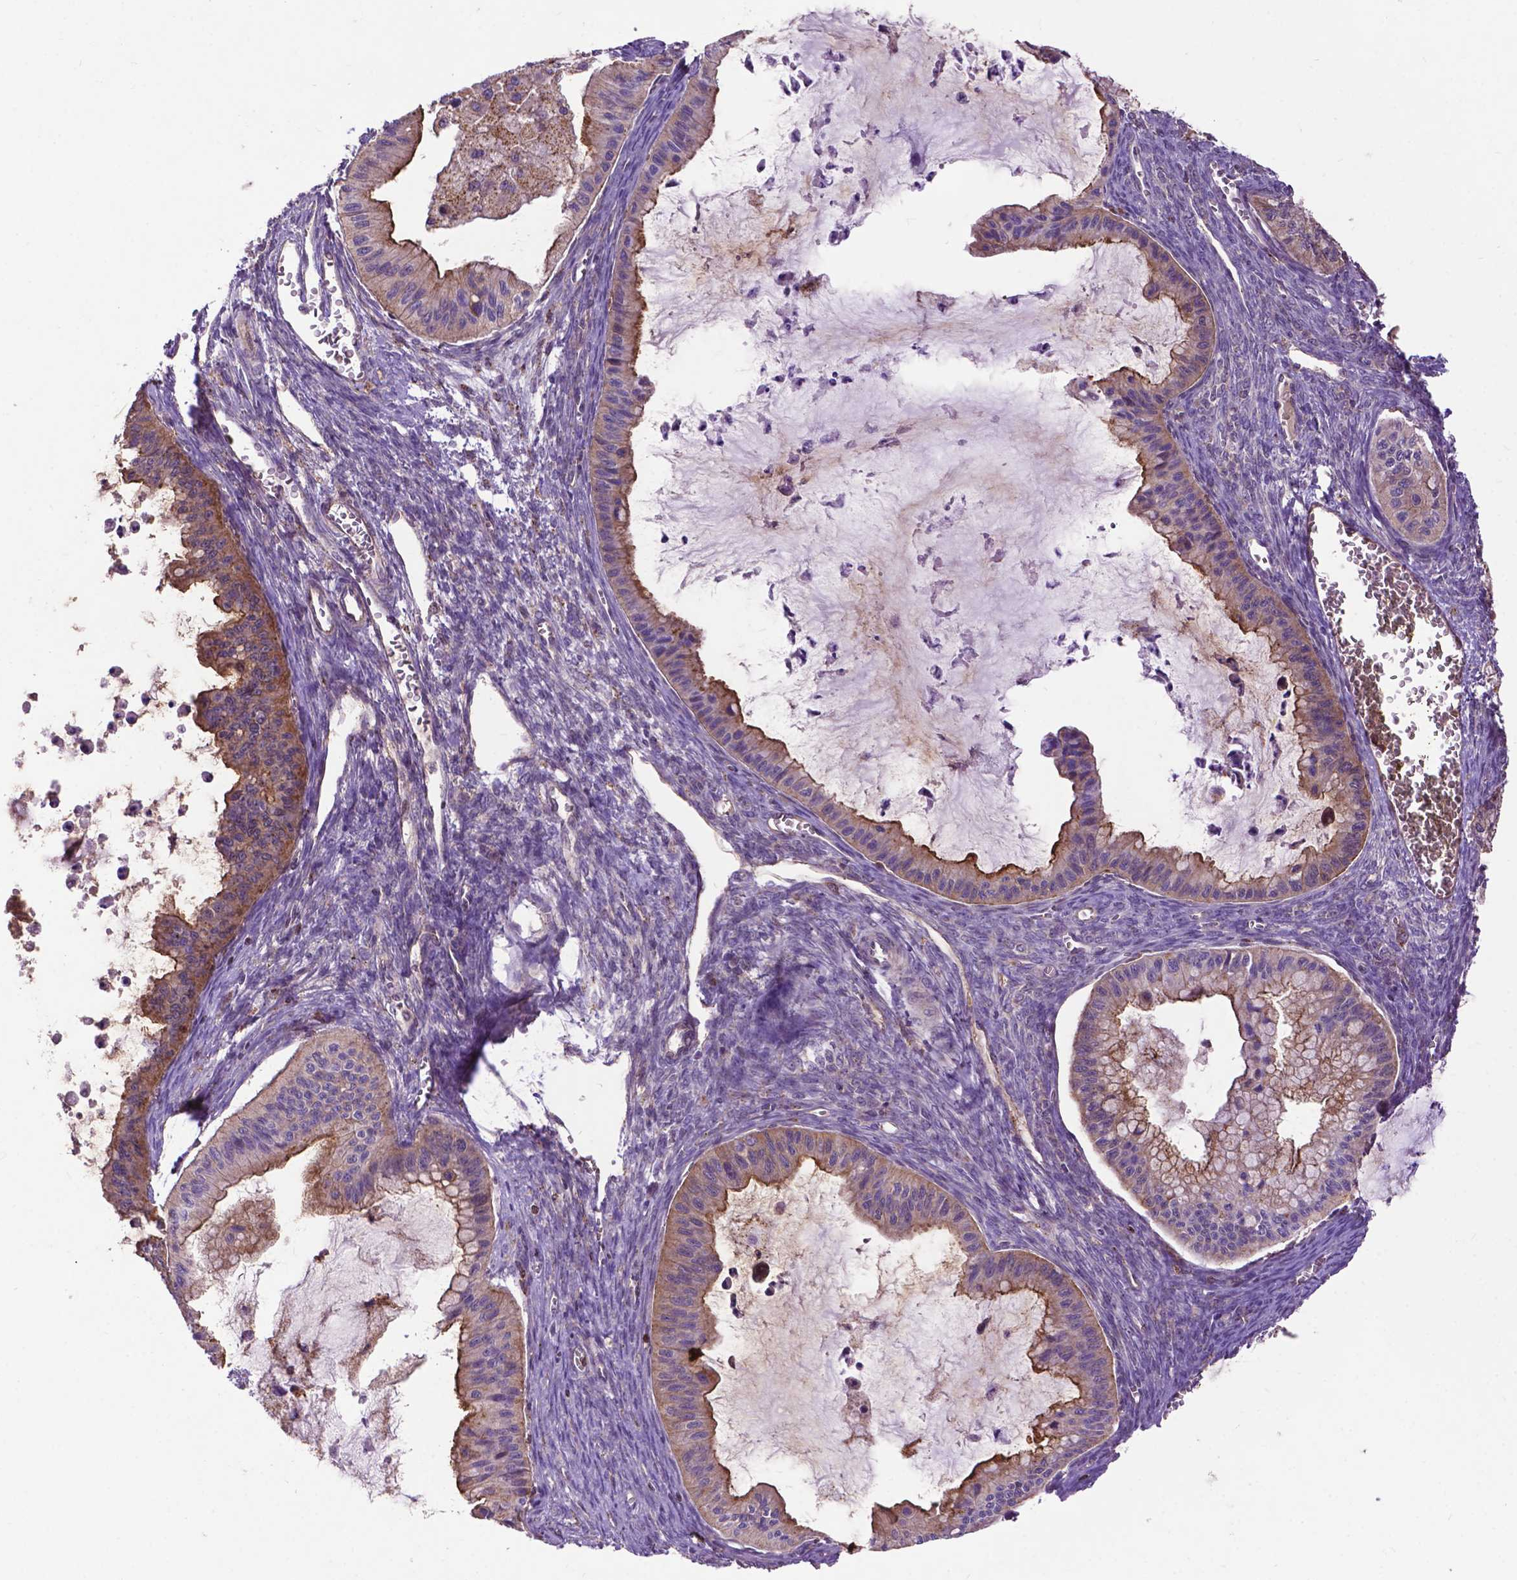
{"staining": {"intensity": "moderate", "quantity": ">75%", "location": "cytoplasmic/membranous"}, "tissue": "ovarian cancer", "cell_type": "Tumor cells", "image_type": "cancer", "snomed": [{"axis": "morphology", "description": "Cystadenocarcinoma, mucinous, NOS"}, {"axis": "topography", "description": "Ovary"}], "caption": "The histopathology image displays staining of ovarian mucinous cystadenocarcinoma, revealing moderate cytoplasmic/membranous protein positivity (brown color) within tumor cells. The staining is performed using DAB (3,3'-diaminobenzidine) brown chromogen to label protein expression. The nuclei are counter-stained blue using hematoxylin.", "gene": "CHMP4A", "patient": {"sex": "female", "age": 72}}